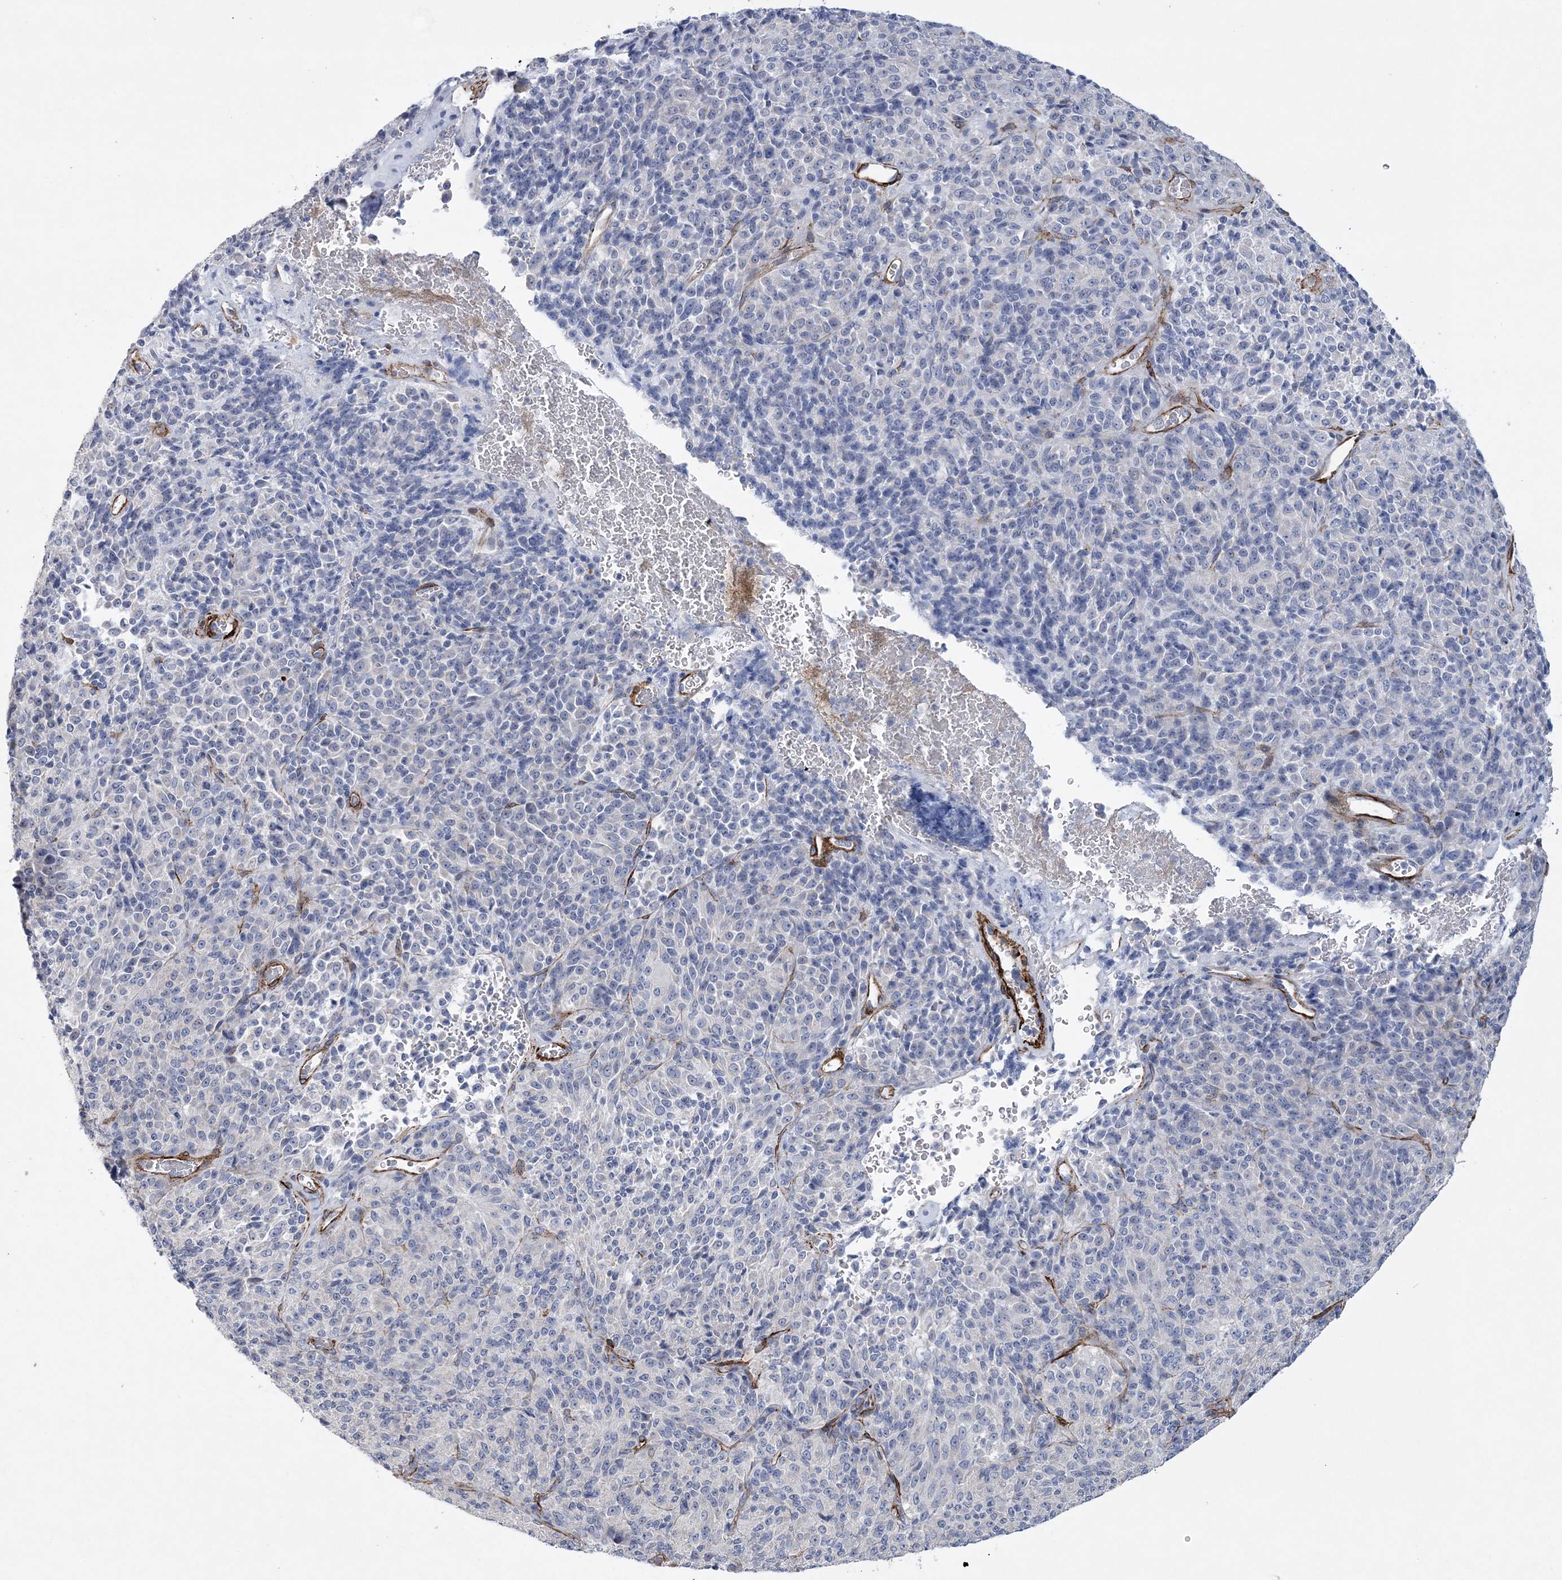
{"staining": {"intensity": "negative", "quantity": "none", "location": "none"}, "tissue": "melanoma", "cell_type": "Tumor cells", "image_type": "cancer", "snomed": [{"axis": "morphology", "description": "Malignant melanoma, Metastatic site"}, {"axis": "topography", "description": "Brain"}], "caption": "Immunohistochemistry (IHC) photomicrograph of human malignant melanoma (metastatic site) stained for a protein (brown), which shows no expression in tumor cells.", "gene": "ARSJ", "patient": {"sex": "female", "age": 56}}